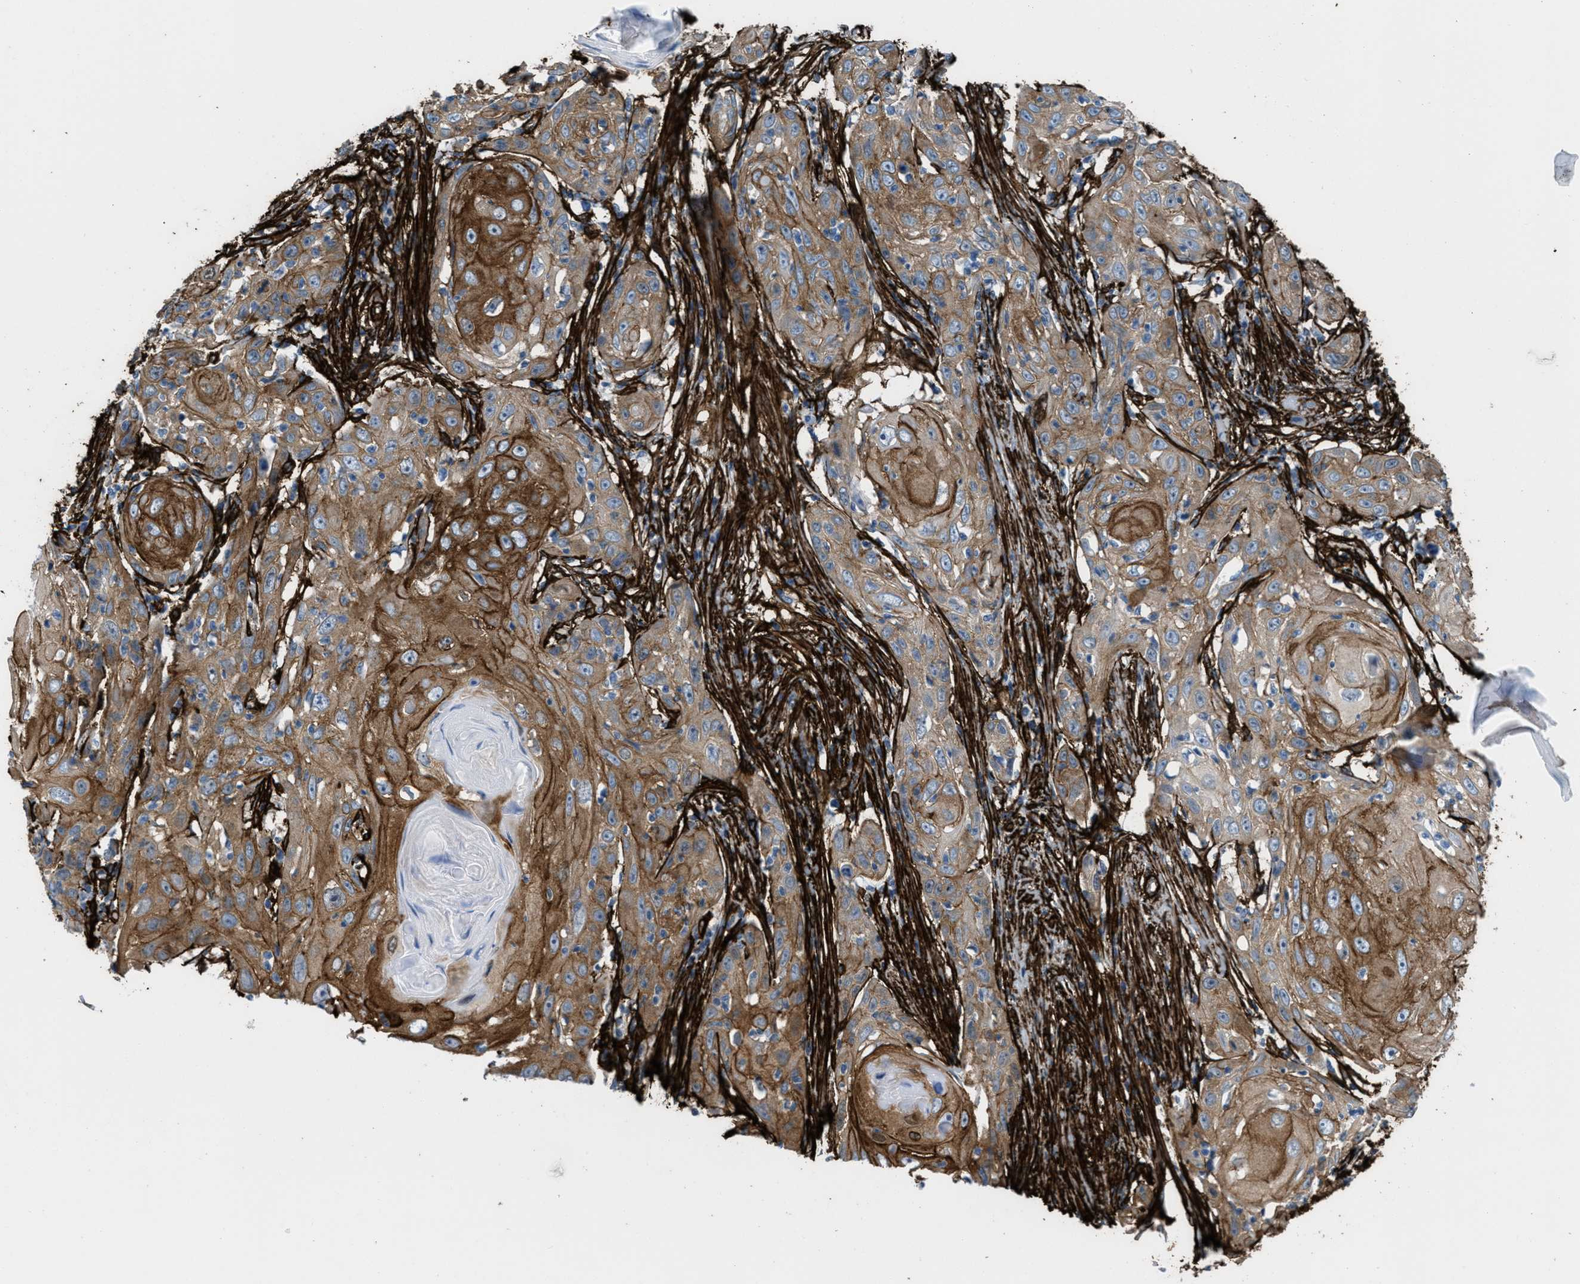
{"staining": {"intensity": "moderate", "quantity": ">75%", "location": "cytoplasmic/membranous"}, "tissue": "skin cancer", "cell_type": "Tumor cells", "image_type": "cancer", "snomed": [{"axis": "morphology", "description": "Squamous cell carcinoma, NOS"}, {"axis": "topography", "description": "Skin"}], "caption": "This histopathology image demonstrates IHC staining of skin squamous cell carcinoma, with medium moderate cytoplasmic/membranous staining in approximately >75% of tumor cells.", "gene": "CALD1", "patient": {"sex": "female", "age": 73}}